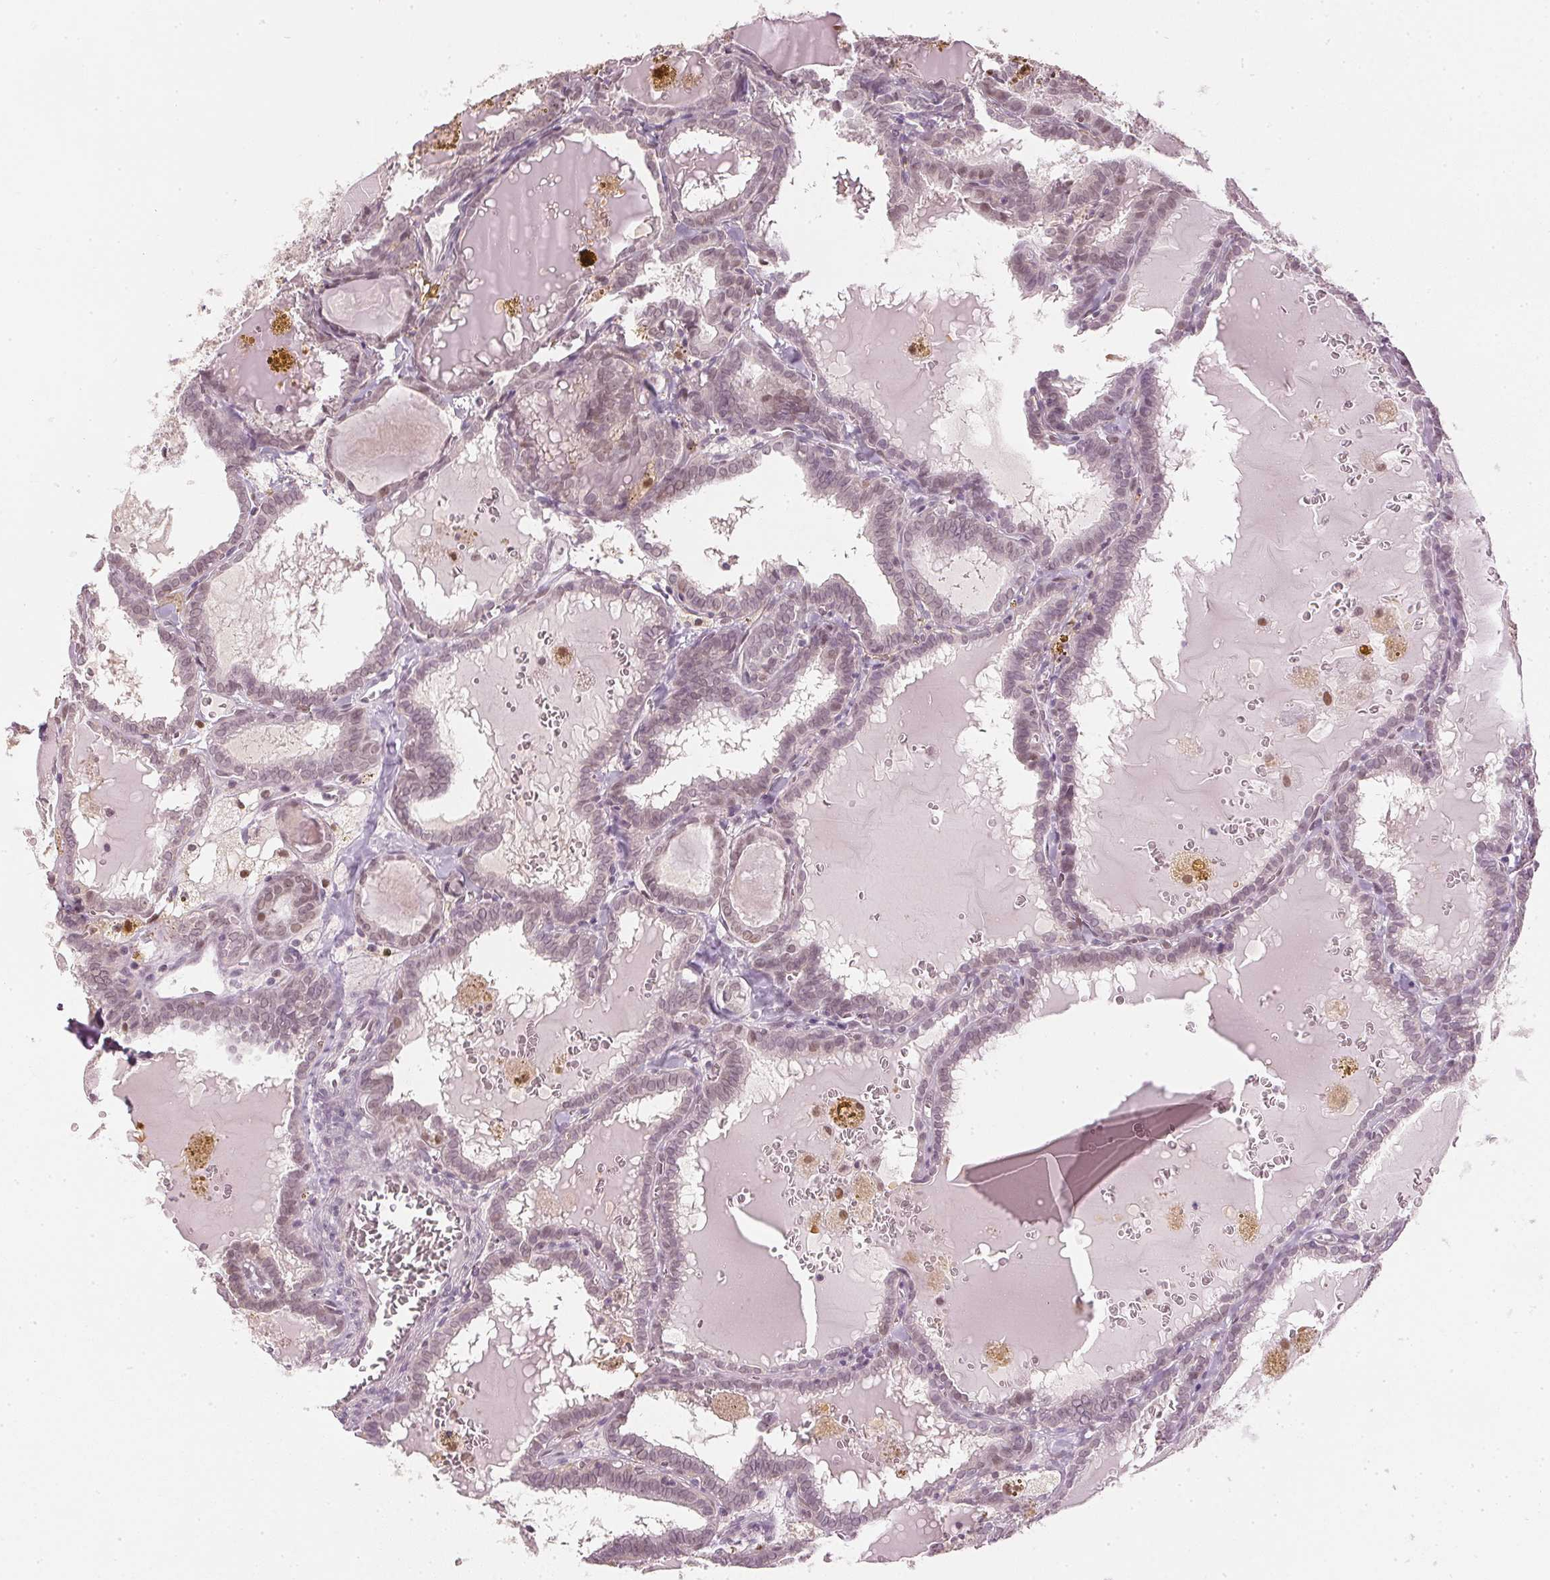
{"staining": {"intensity": "weak", "quantity": "<25%", "location": "nuclear"}, "tissue": "thyroid cancer", "cell_type": "Tumor cells", "image_type": "cancer", "snomed": [{"axis": "morphology", "description": "Papillary adenocarcinoma, NOS"}, {"axis": "topography", "description": "Thyroid gland"}], "caption": "Protein analysis of thyroid cancer demonstrates no significant expression in tumor cells.", "gene": "SLC39A3", "patient": {"sex": "female", "age": 39}}